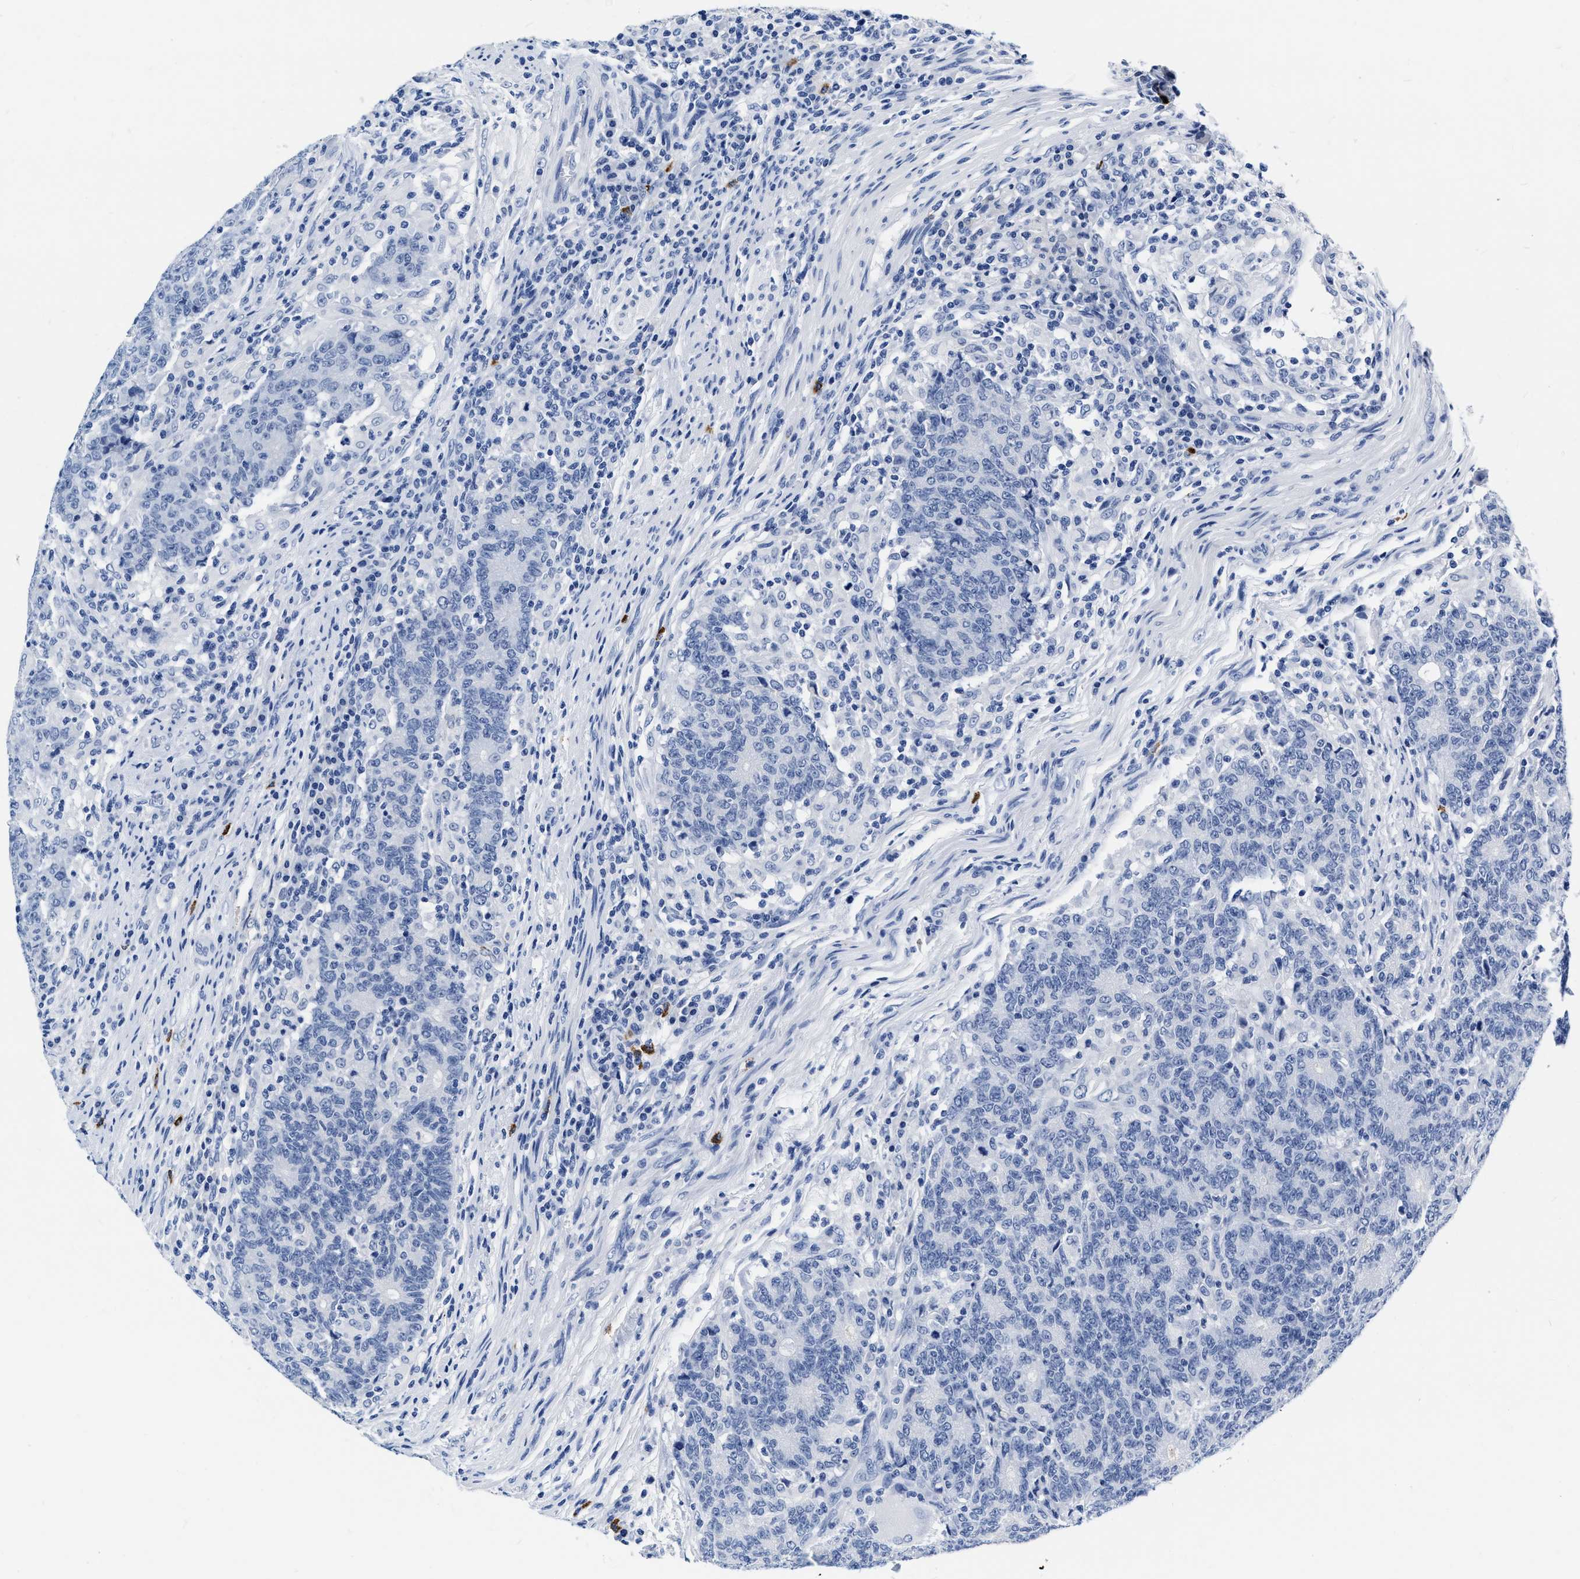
{"staining": {"intensity": "negative", "quantity": "none", "location": "none"}, "tissue": "colorectal cancer", "cell_type": "Tumor cells", "image_type": "cancer", "snomed": [{"axis": "morphology", "description": "Normal tissue, NOS"}, {"axis": "morphology", "description": "Adenocarcinoma, NOS"}, {"axis": "topography", "description": "Colon"}], "caption": "The immunohistochemistry image has no significant staining in tumor cells of colorectal adenocarcinoma tissue. (DAB immunohistochemistry (IHC) visualized using brightfield microscopy, high magnification).", "gene": "CER1", "patient": {"sex": "female", "age": 75}}